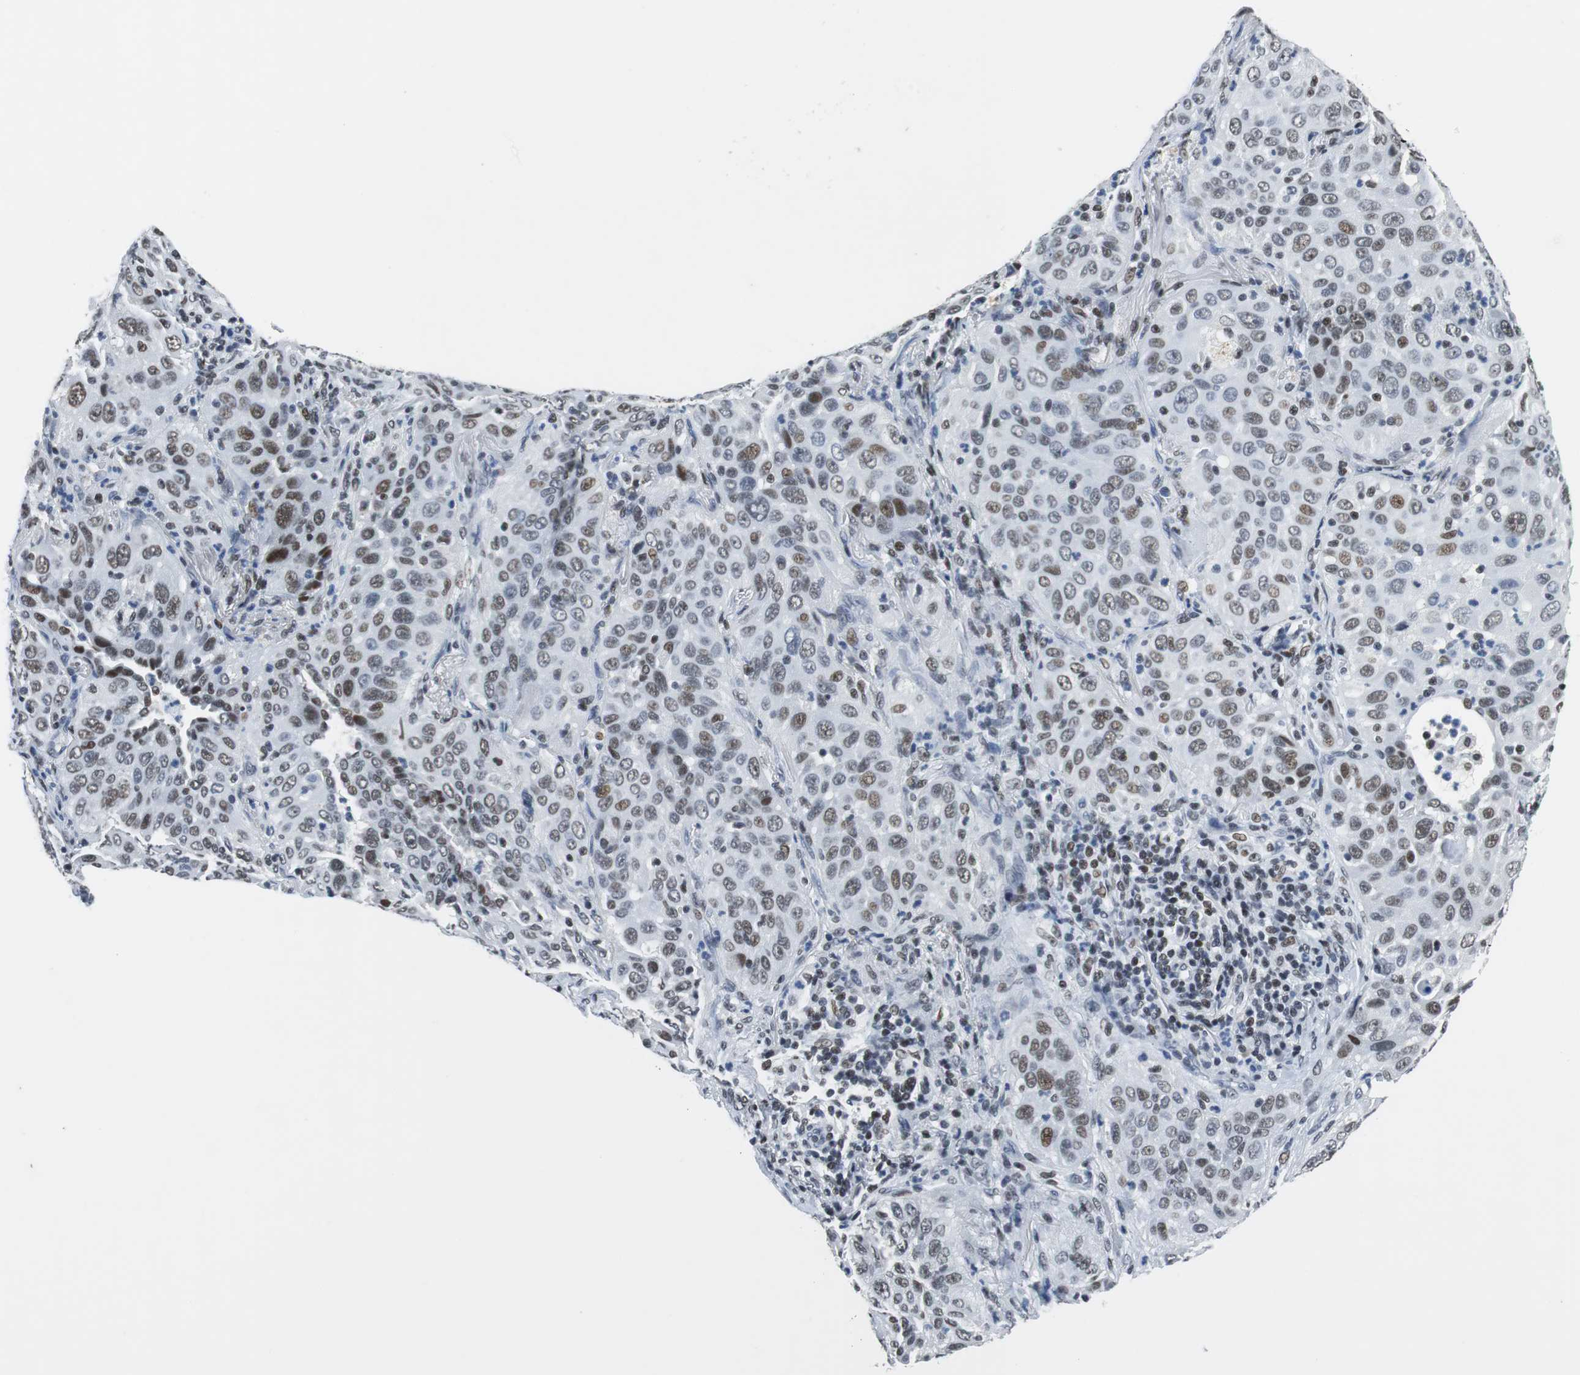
{"staining": {"intensity": "weak", "quantity": "25%-75%", "location": "nuclear"}, "tissue": "lung cancer", "cell_type": "Tumor cells", "image_type": "cancer", "snomed": [{"axis": "morphology", "description": "Squamous cell carcinoma, NOS"}, {"axis": "topography", "description": "Lung"}], "caption": "Immunohistochemical staining of squamous cell carcinoma (lung) shows low levels of weak nuclear protein positivity in approximately 25%-75% of tumor cells.", "gene": "HDAC3", "patient": {"sex": "female", "age": 67}}